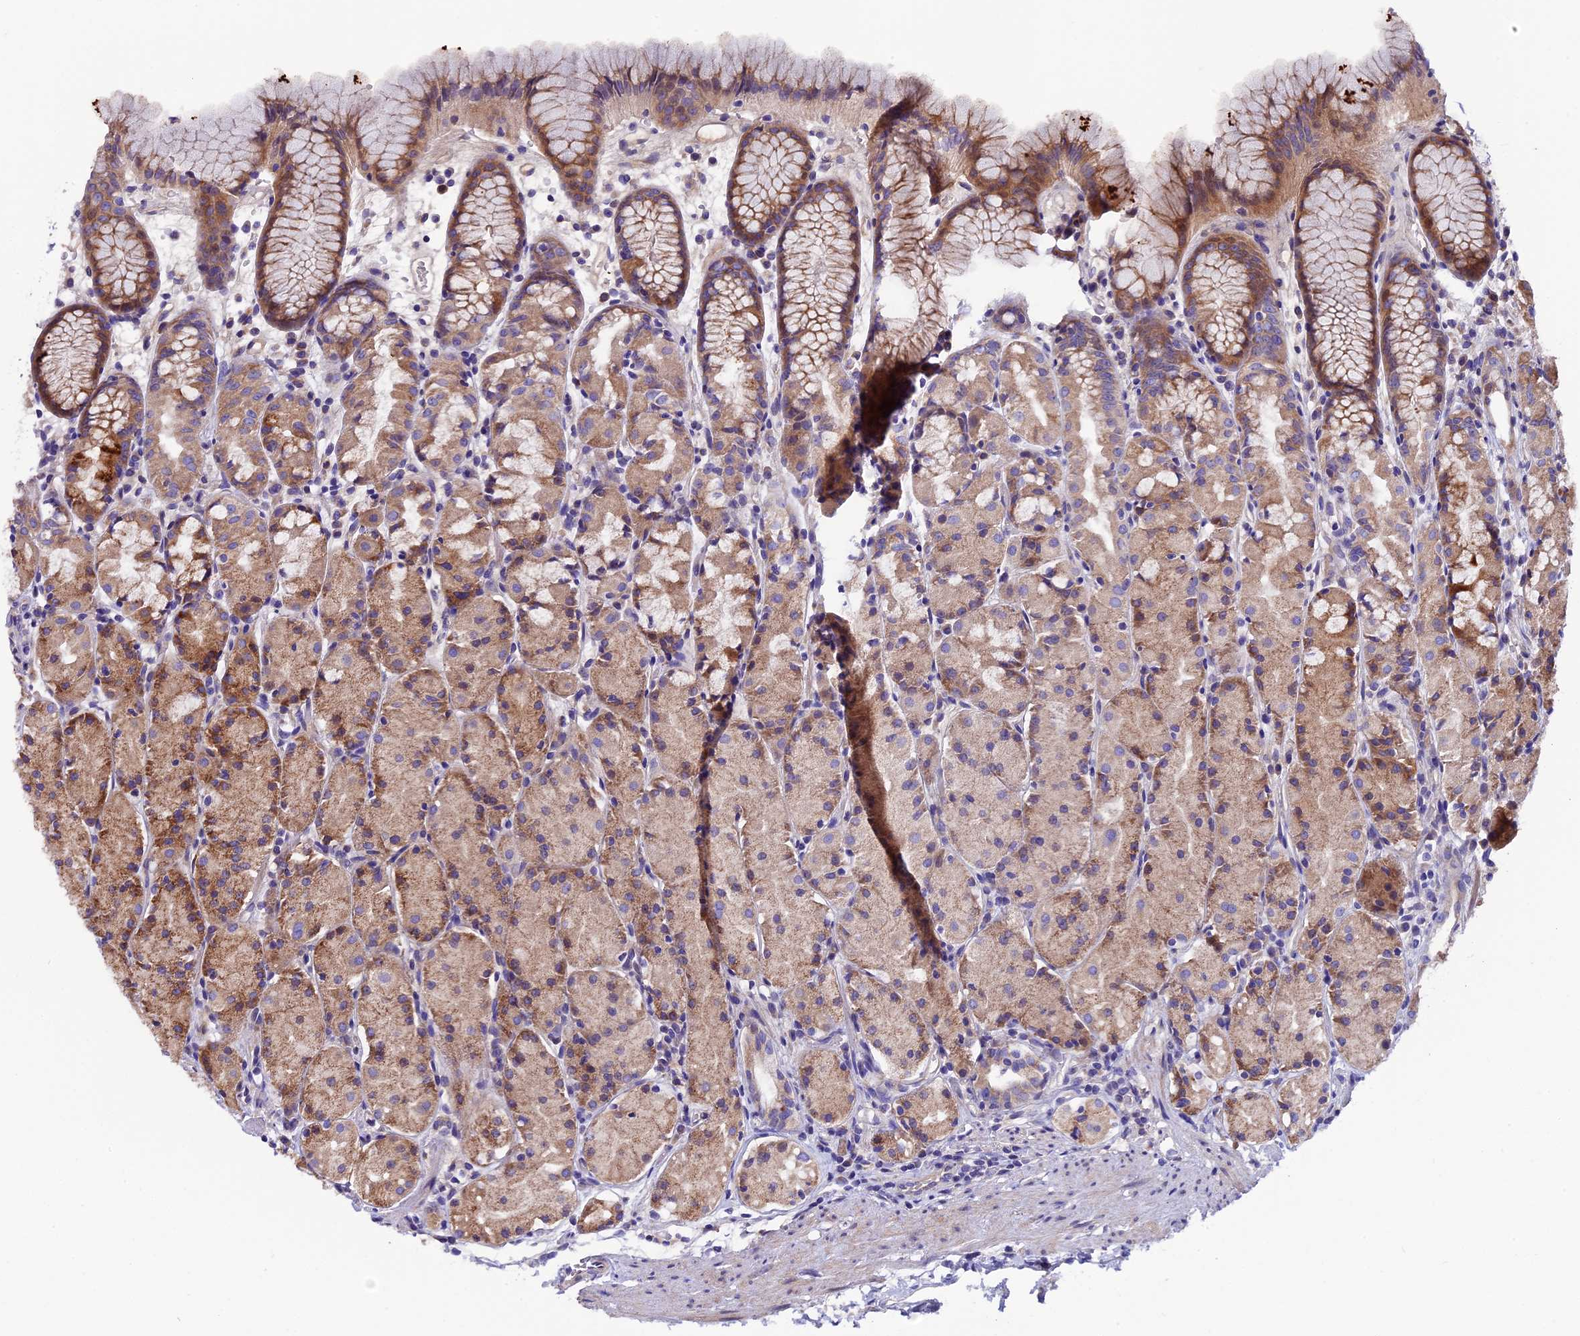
{"staining": {"intensity": "moderate", "quantity": "25%-75%", "location": "cytoplasmic/membranous"}, "tissue": "stomach", "cell_type": "Glandular cells", "image_type": "normal", "snomed": [{"axis": "morphology", "description": "Normal tissue, NOS"}, {"axis": "topography", "description": "Stomach, upper"}], "caption": "A brown stain highlights moderate cytoplasmic/membranous staining of a protein in glandular cells of normal stomach. (brown staining indicates protein expression, while blue staining denotes nuclei).", "gene": "PIGU", "patient": {"sex": "male", "age": 47}}